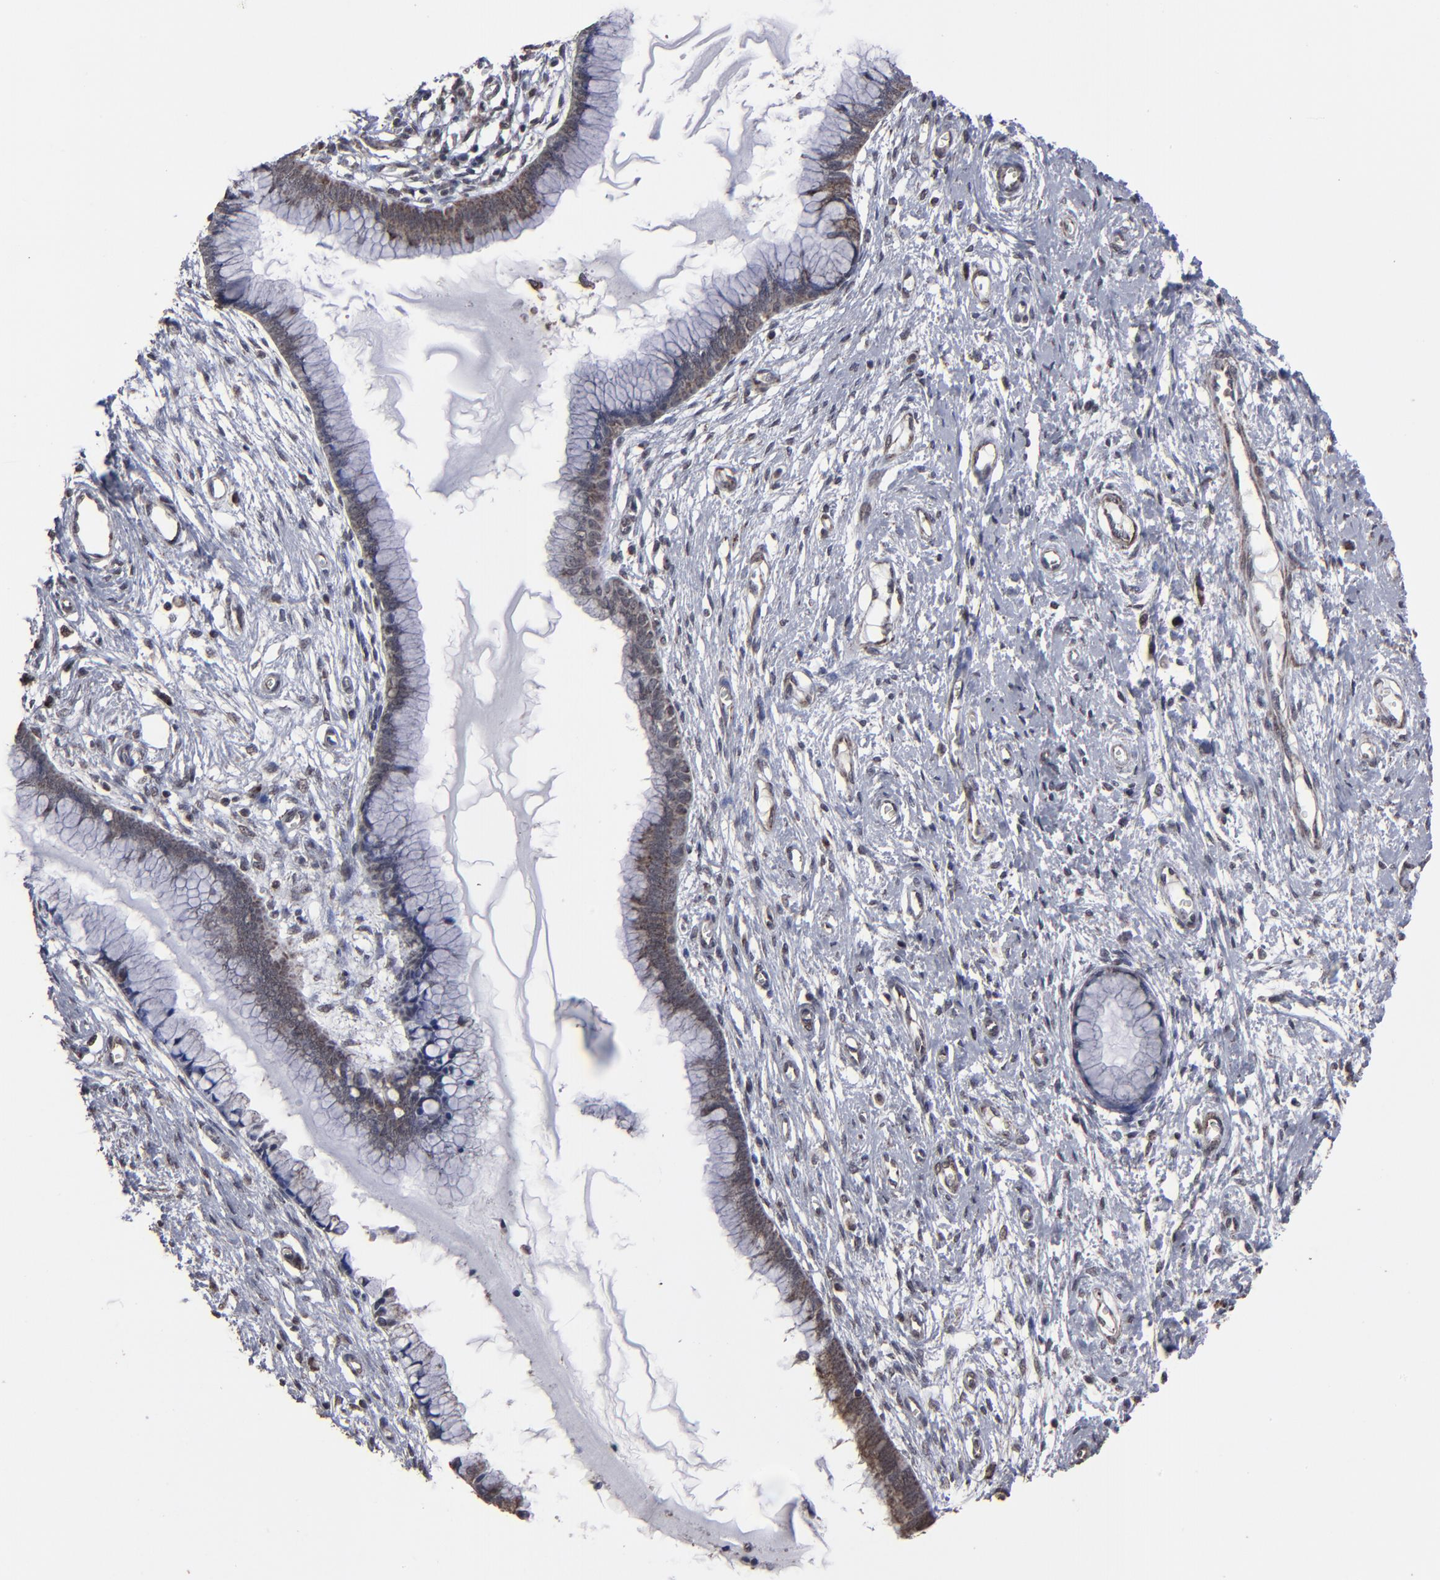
{"staining": {"intensity": "weak", "quantity": ">75%", "location": "cytoplasmic/membranous"}, "tissue": "cervix", "cell_type": "Glandular cells", "image_type": "normal", "snomed": [{"axis": "morphology", "description": "Normal tissue, NOS"}, {"axis": "topography", "description": "Cervix"}], "caption": "Immunohistochemical staining of normal cervix shows weak cytoplasmic/membranous protein staining in approximately >75% of glandular cells.", "gene": "BNIP3", "patient": {"sex": "female", "age": 55}}